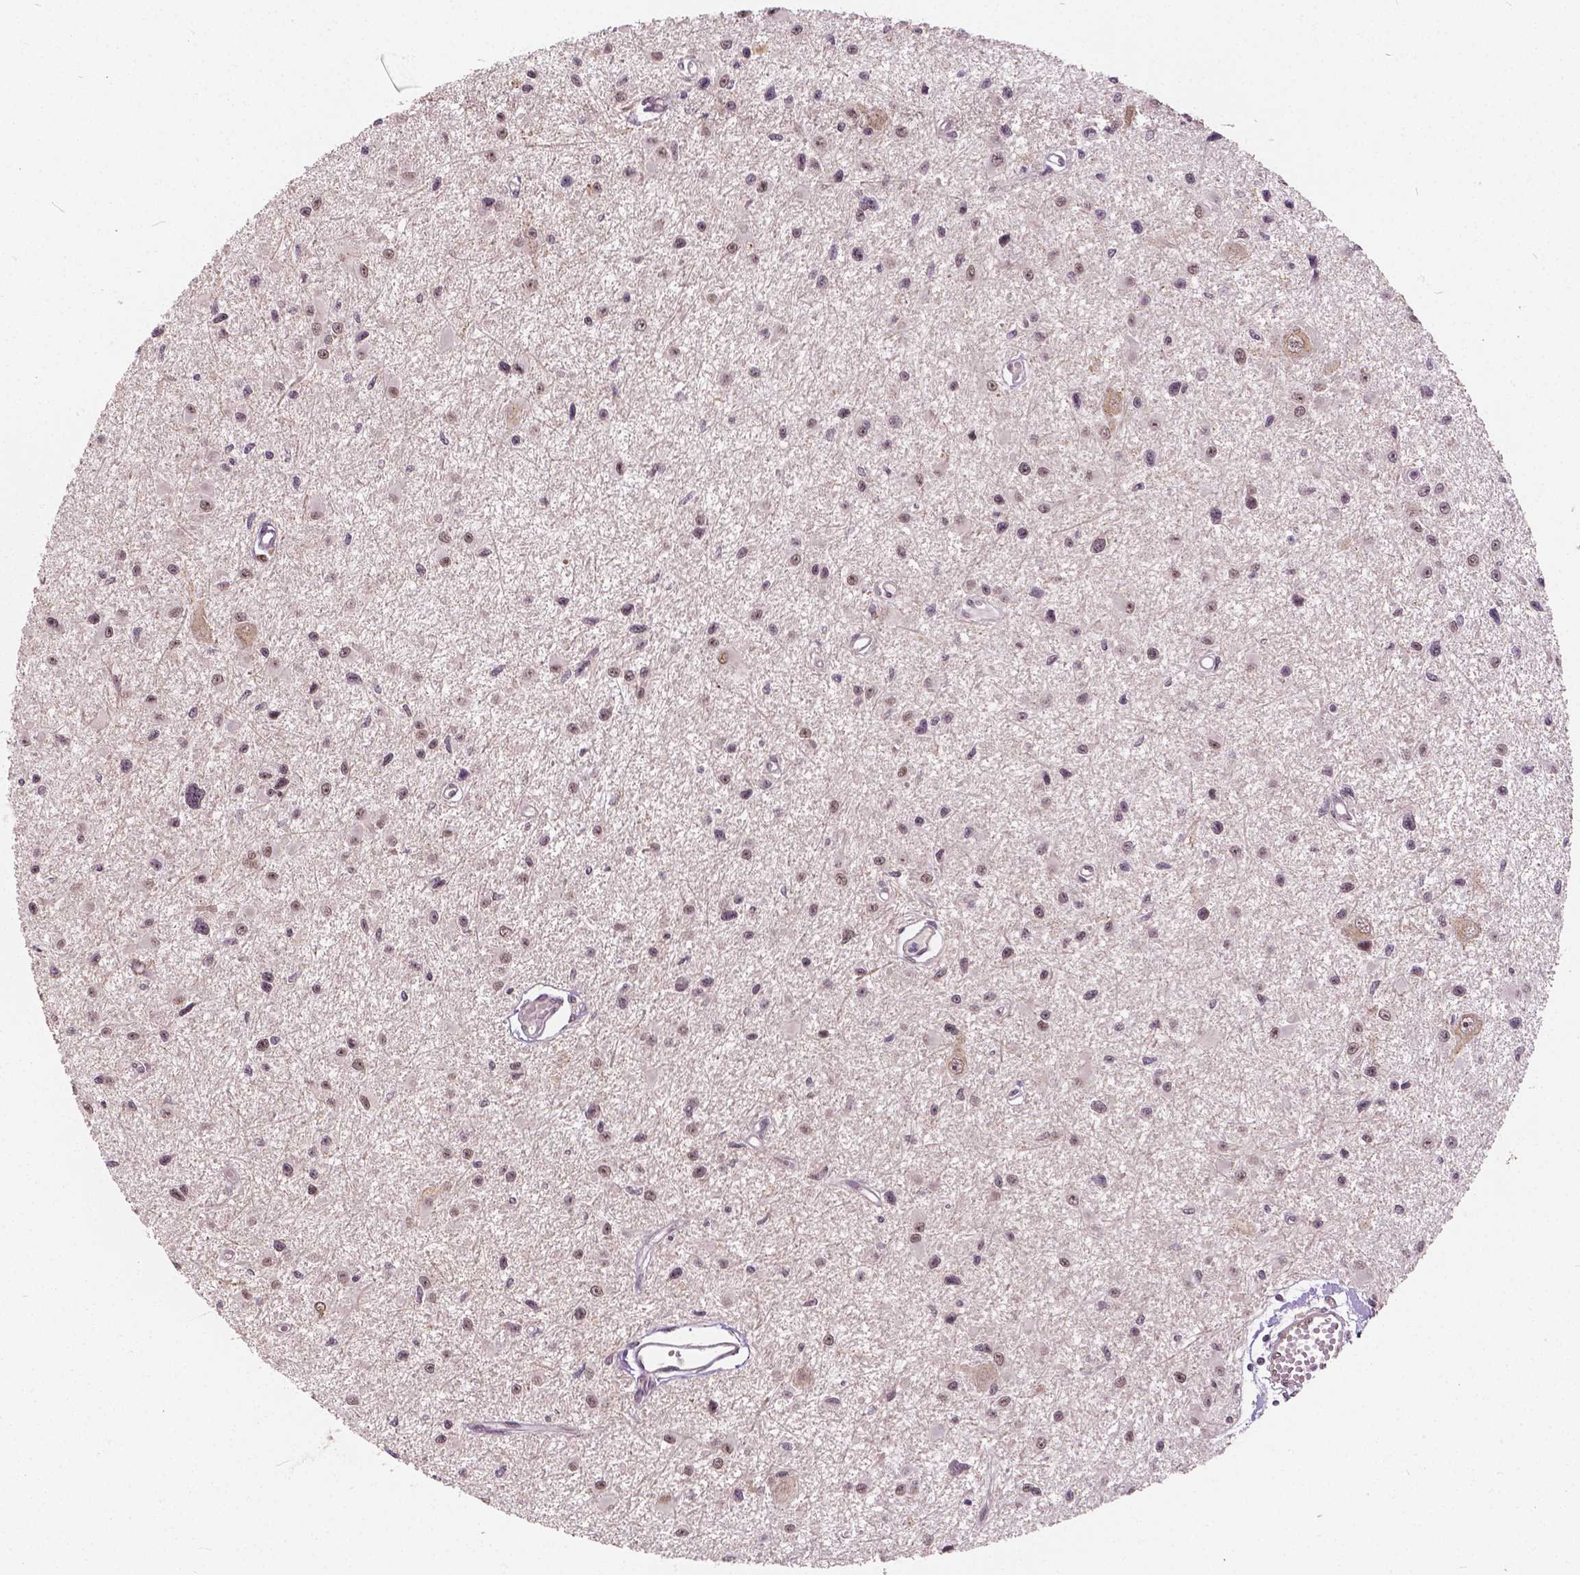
{"staining": {"intensity": "weak", "quantity": ">75%", "location": "nuclear"}, "tissue": "glioma", "cell_type": "Tumor cells", "image_type": "cancer", "snomed": [{"axis": "morphology", "description": "Glioma, malignant, High grade"}, {"axis": "topography", "description": "Brain"}], "caption": "A low amount of weak nuclear positivity is appreciated in about >75% of tumor cells in glioma tissue.", "gene": "HMBOX1", "patient": {"sex": "male", "age": 54}}